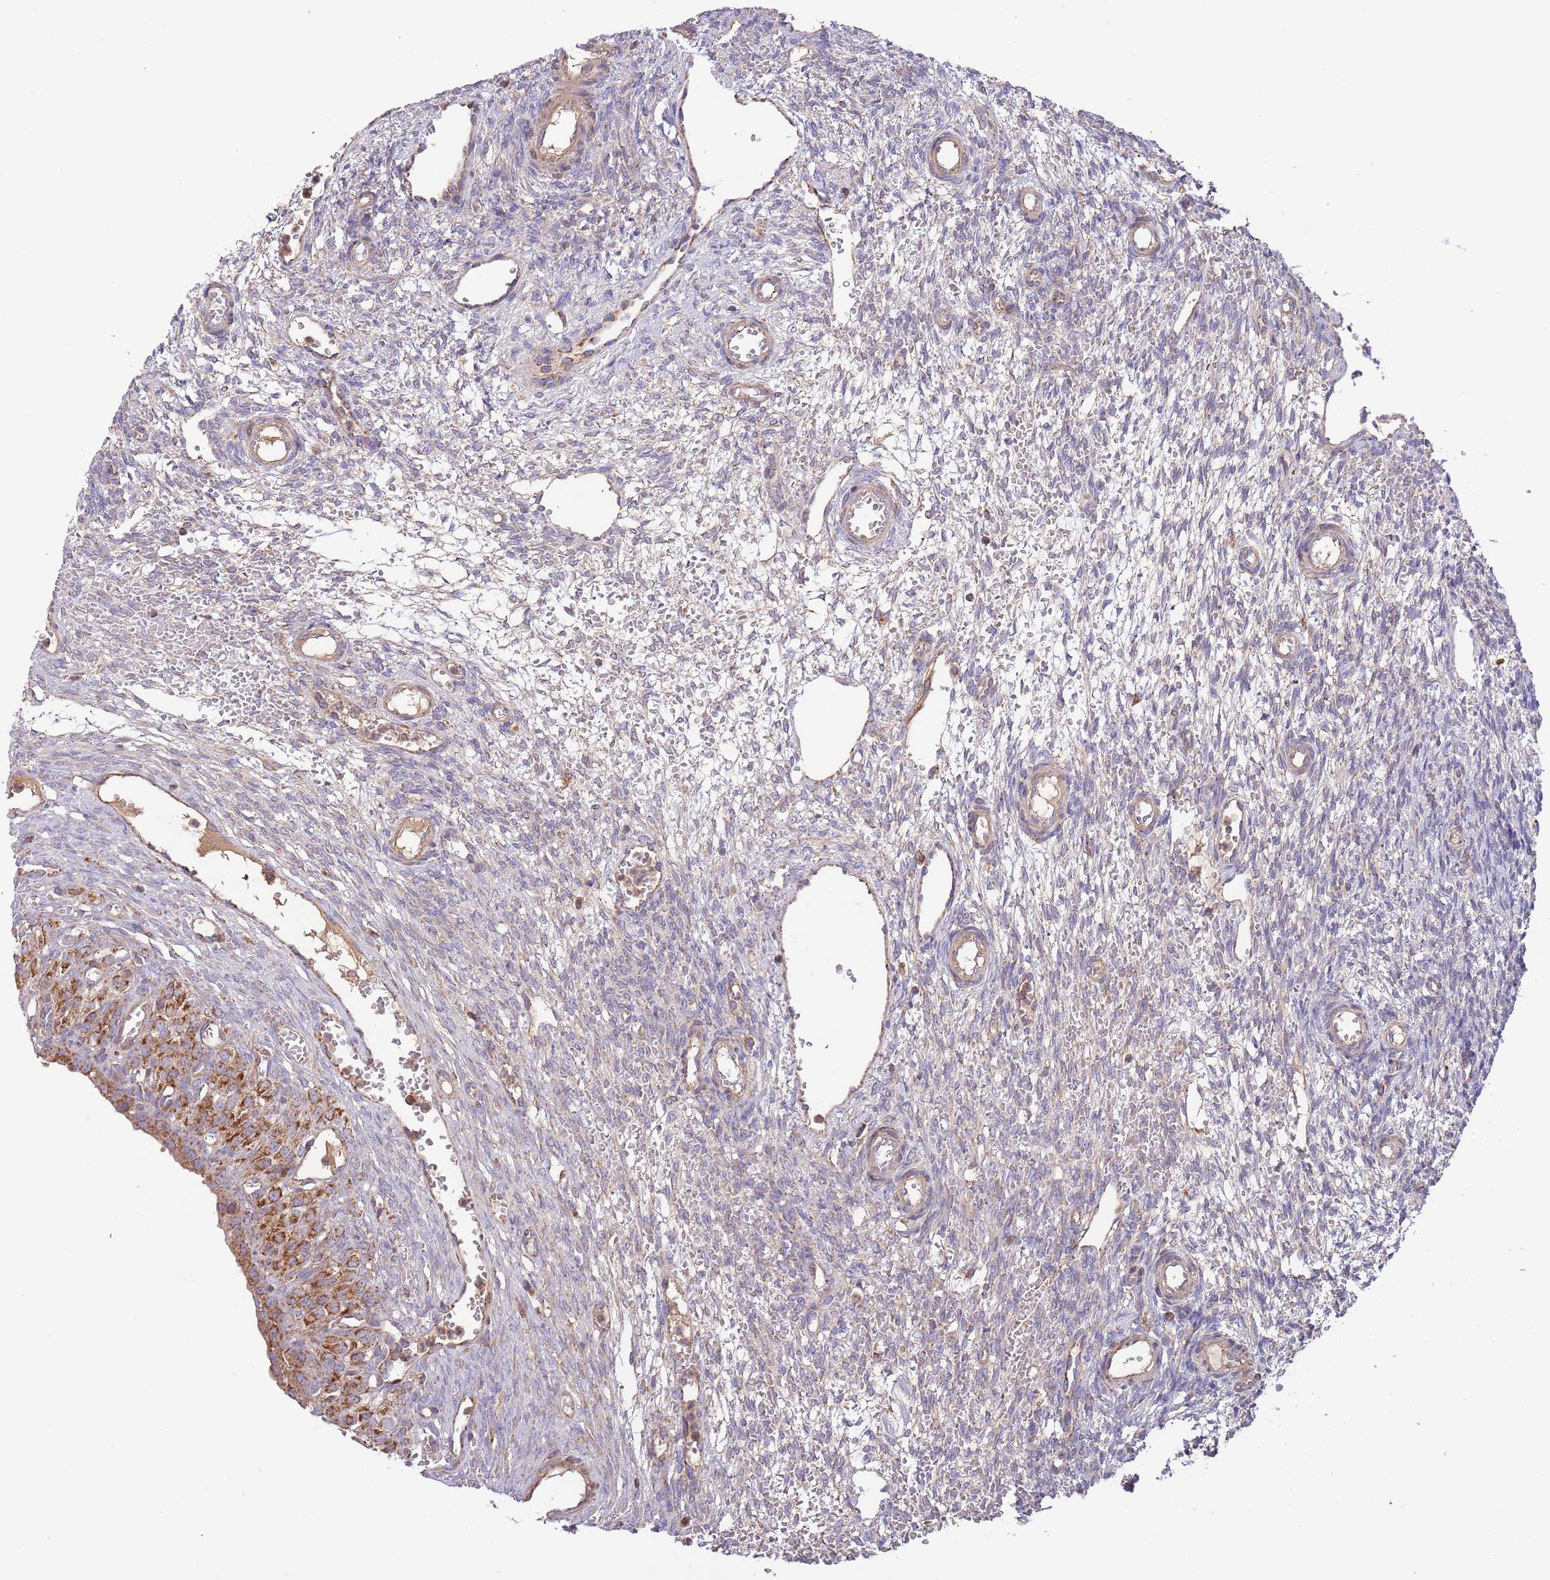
{"staining": {"intensity": "strong", "quantity": ">75%", "location": "cytoplasmic/membranous"}, "tissue": "ovary", "cell_type": "Follicle cells", "image_type": "normal", "snomed": [{"axis": "morphology", "description": "Normal tissue, NOS"}, {"axis": "topography", "description": "Ovary"}], "caption": "Immunohistochemical staining of benign human ovary shows >75% levels of strong cytoplasmic/membranous protein positivity in about >75% of follicle cells. (Stains: DAB in brown, nuclei in blue, Microscopy: brightfield microscopy at high magnification).", "gene": "DNAJA3", "patient": {"sex": "female", "age": 39}}